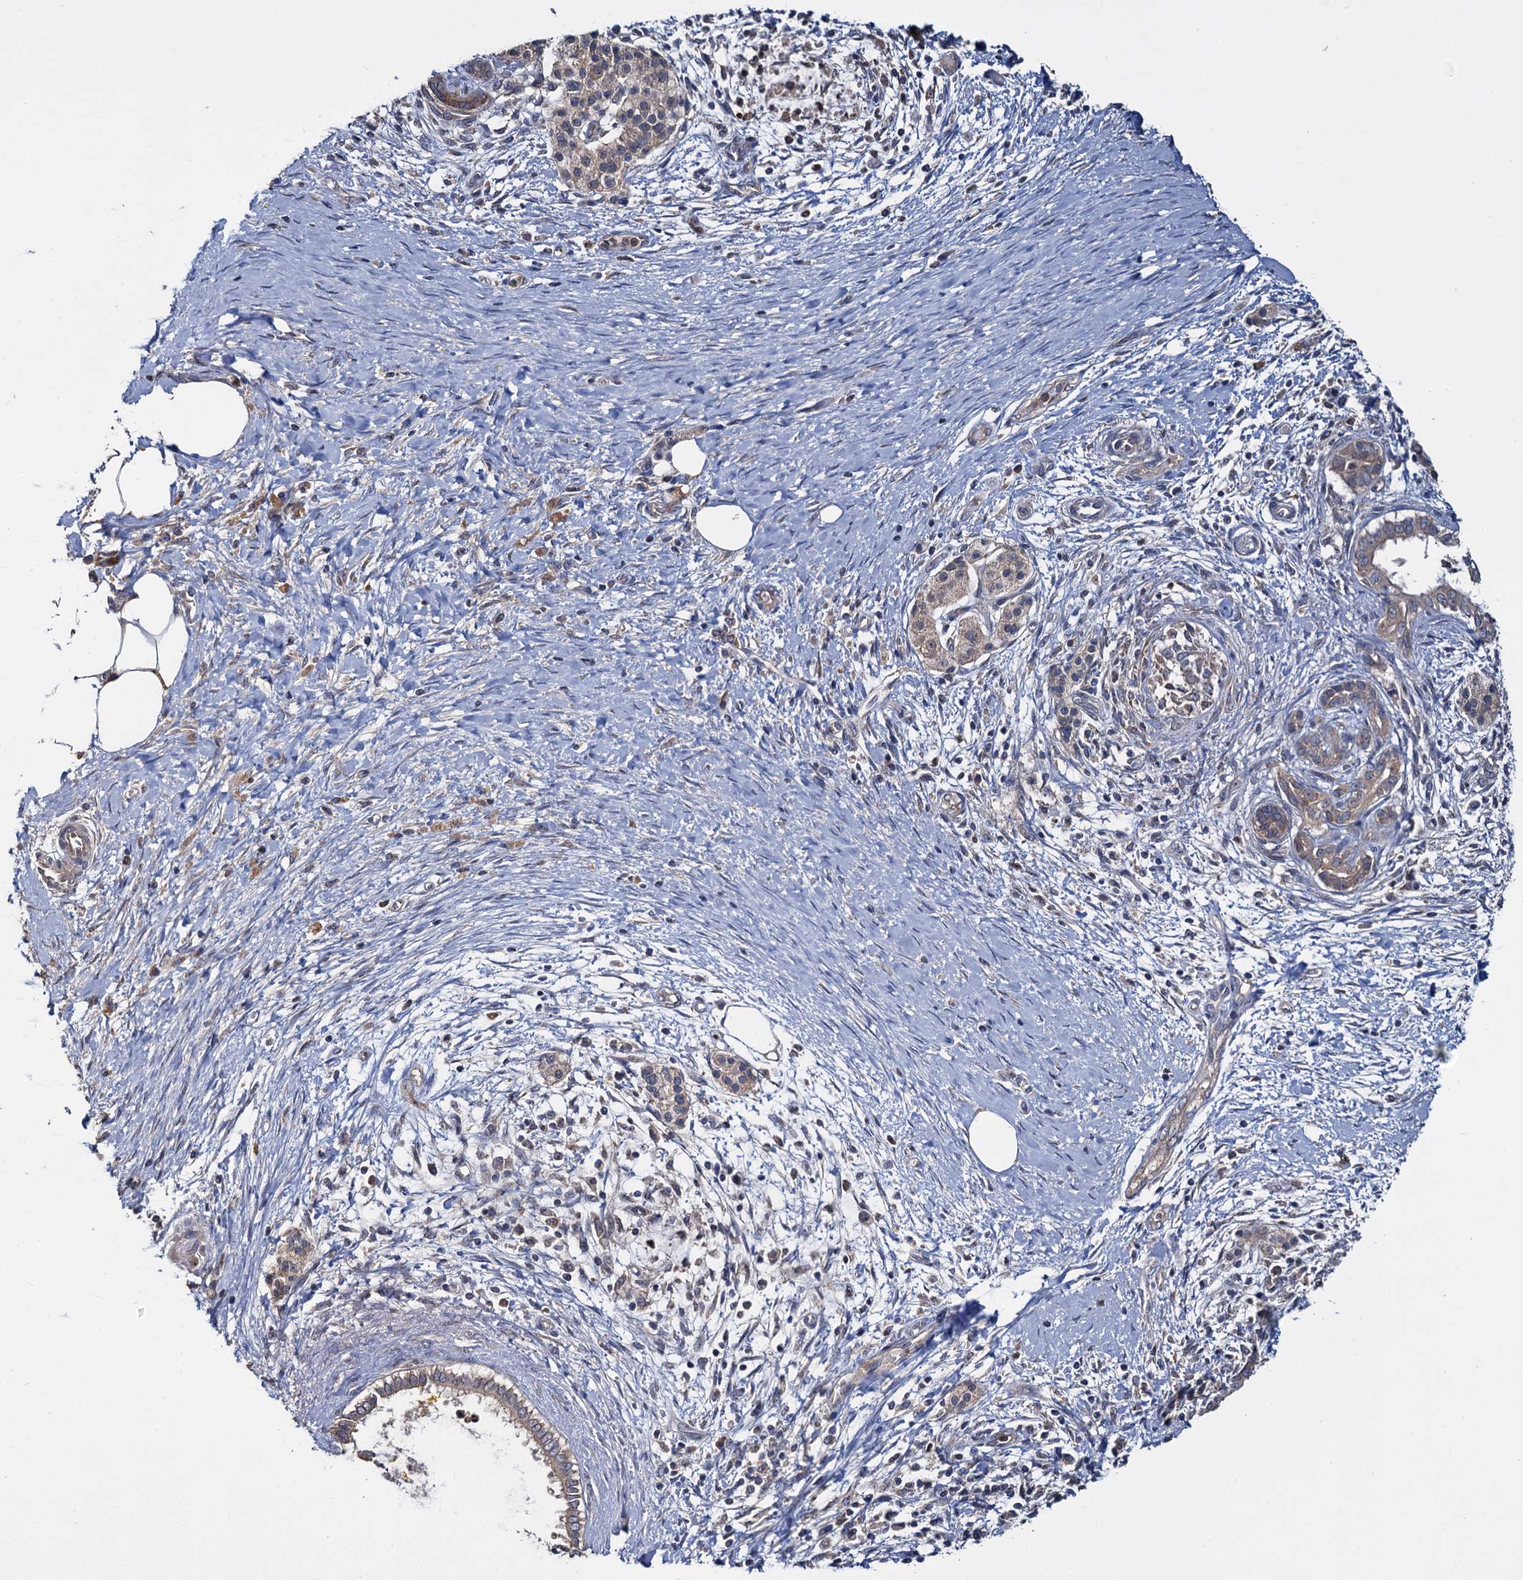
{"staining": {"intensity": "weak", "quantity": ">75%", "location": "cytoplasmic/membranous"}, "tissue": "pancreatic cancer", "cell_type": "Tumor cells", "image_type": "cancer", "snomed": [{"axis": "morphology", "description": "Adenocarcinoma, NOS"}, {"axis": "topography", "description": "Pancreas"}], "caption": "Weak cytoplasmic/membranous protein positivity is identified in approximately >75% of tumor cells in adenocarcinoma (pancreatic).", "gene": "CEP192", "patient": {"sex": "male", "age": 58}}